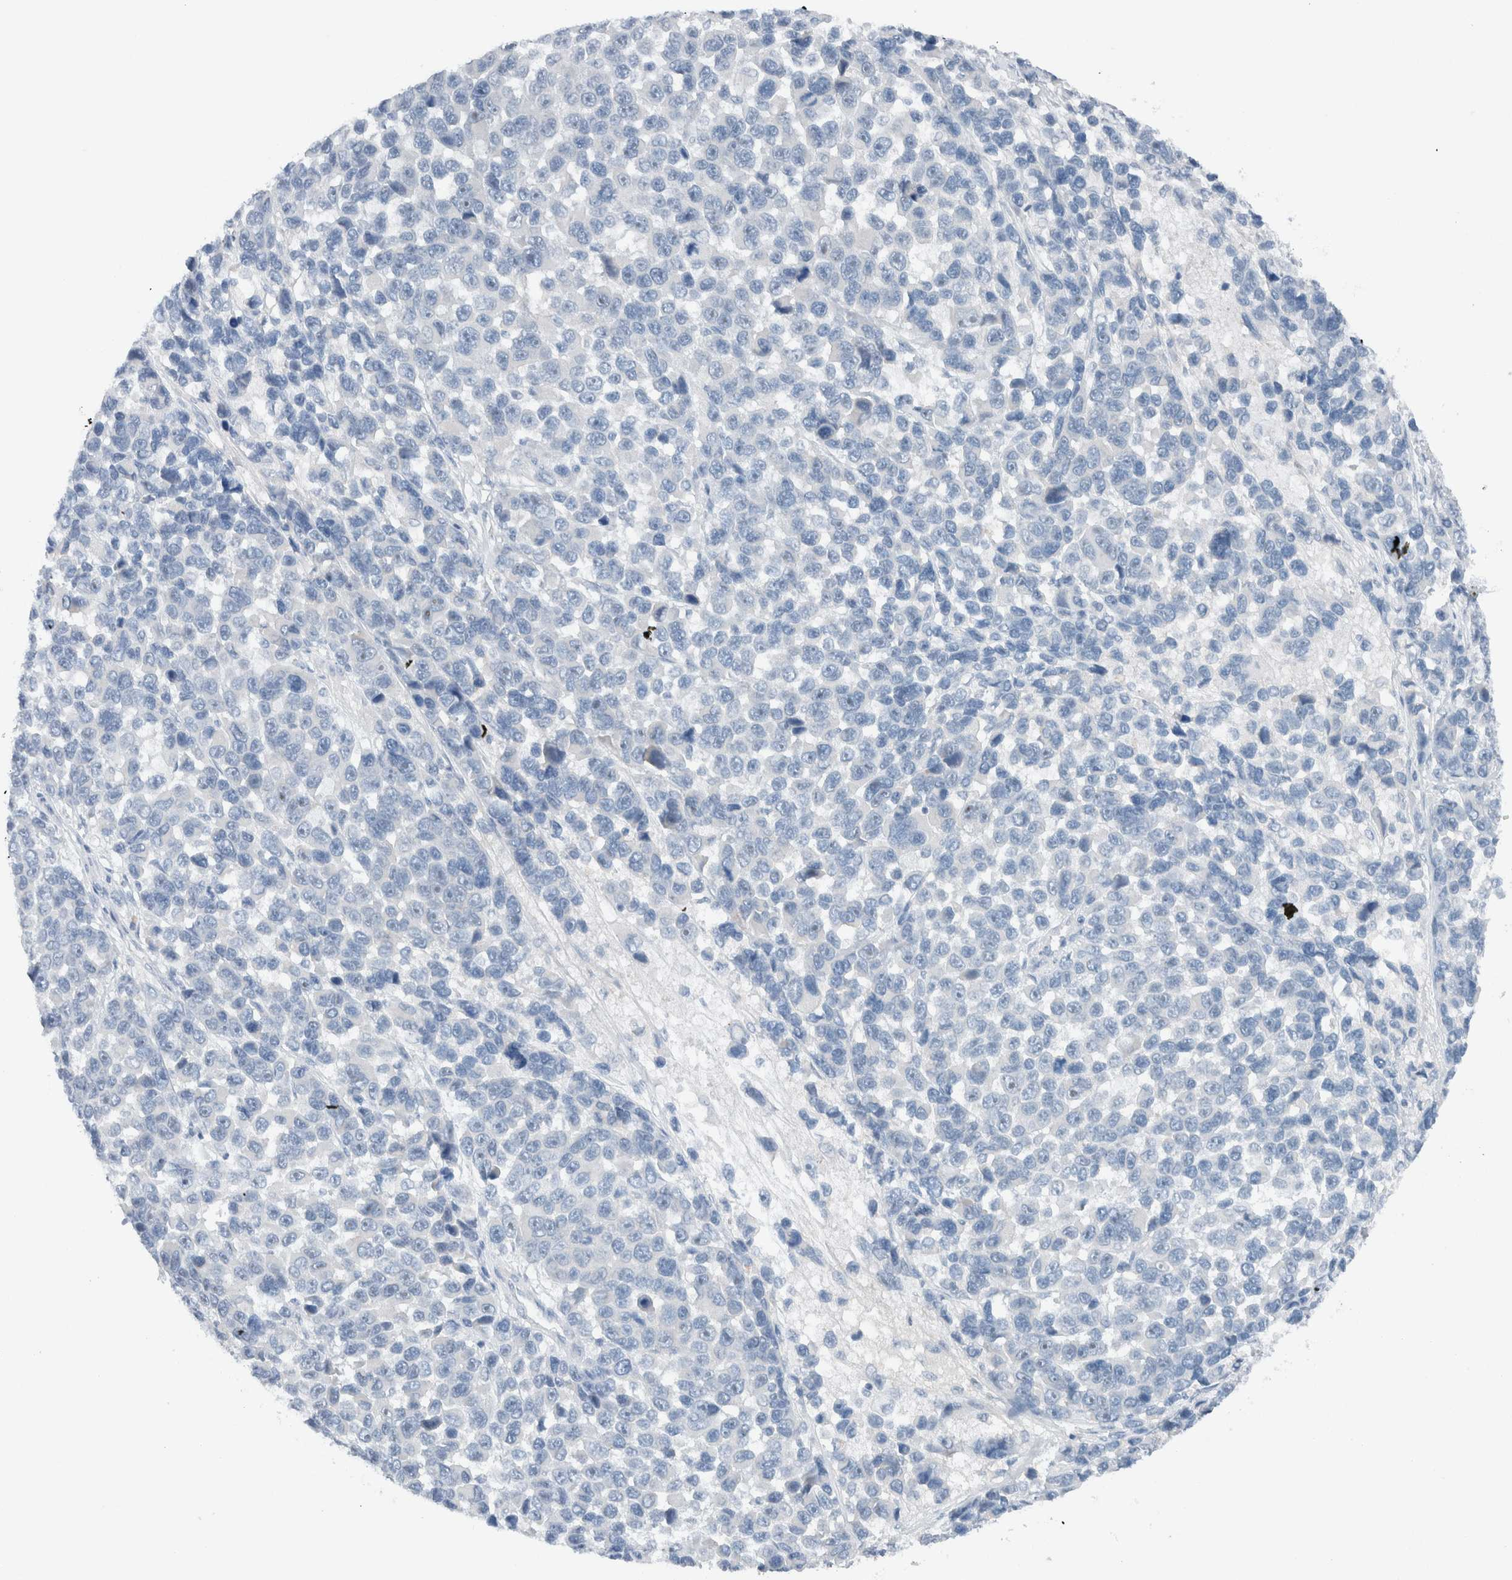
{"staining": {"intensity": "negative", "quantity": "none", "location": "none"}, "tissue": "melanoma", "cell_type": "Tumor cells", "image_type": "cancer", "snomed": [{"axis": "morphology", "description": "Malignant melanoma, NOS"}, {"axis": "topography", "description": "Skin"}], "caption": "Malignant melanoma was stained to show a protein in brown. There is no significant expression in tumor cells.", "gene": "DUOX1", "patient": {"sex": "male", "age": 53}}